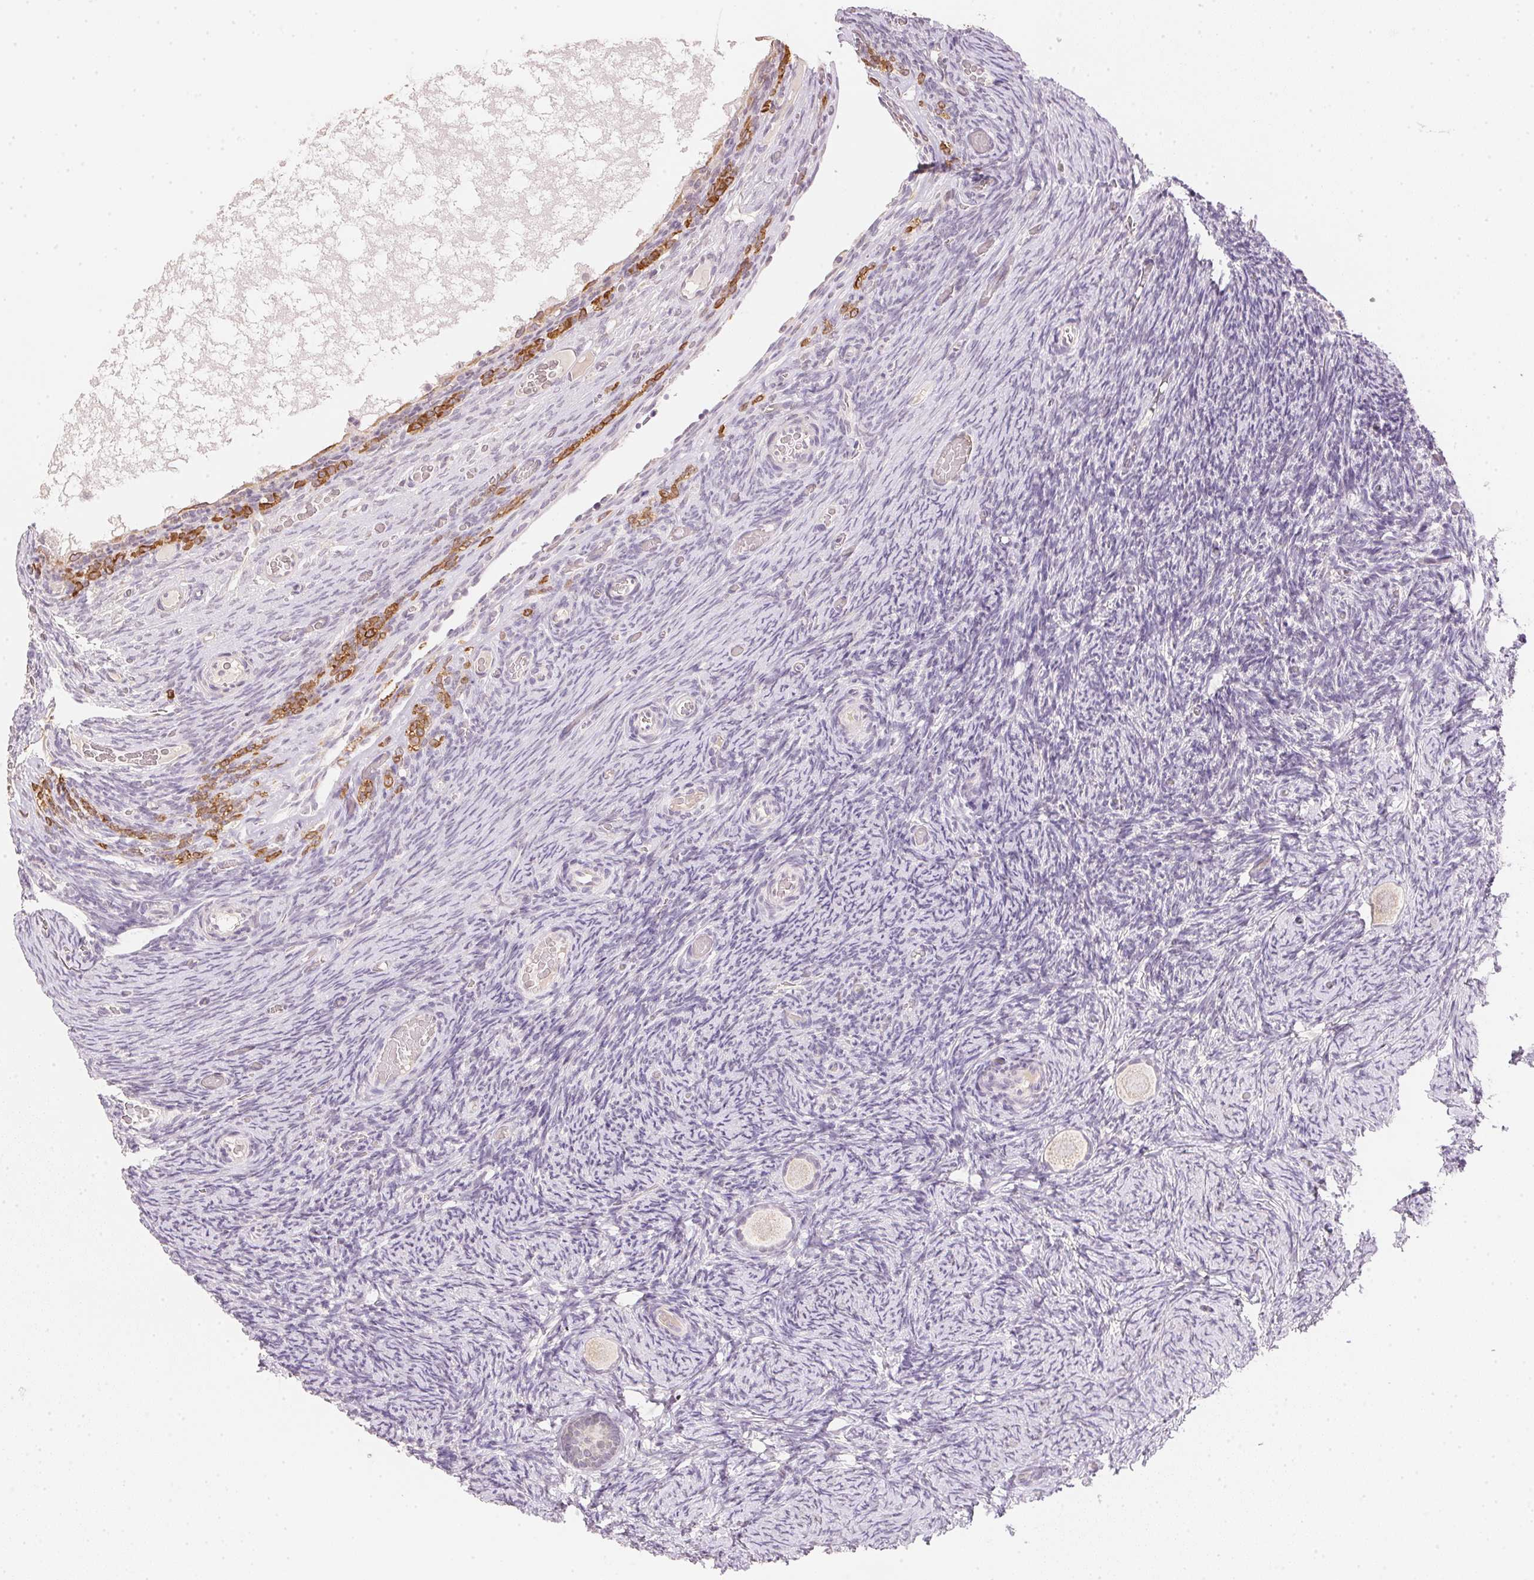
{"staining": {"intensity": "negative", "quantity": "none", "location": "none"}, "tissue": "ovary", "cell_type": "Follicle cells", "image_type": "normal", "snomed": [{"axis": "morphology", "description": "Normal tissue, NOS"}, {"axis": "topography", "description": "Ovary"}], "caption": "This is an immunohistochemistry histopathology image of benign ovary. There is no positivity in follicle cells.", "gene": "DHCR24", "patient": {"sex": "female", "age": 34}}